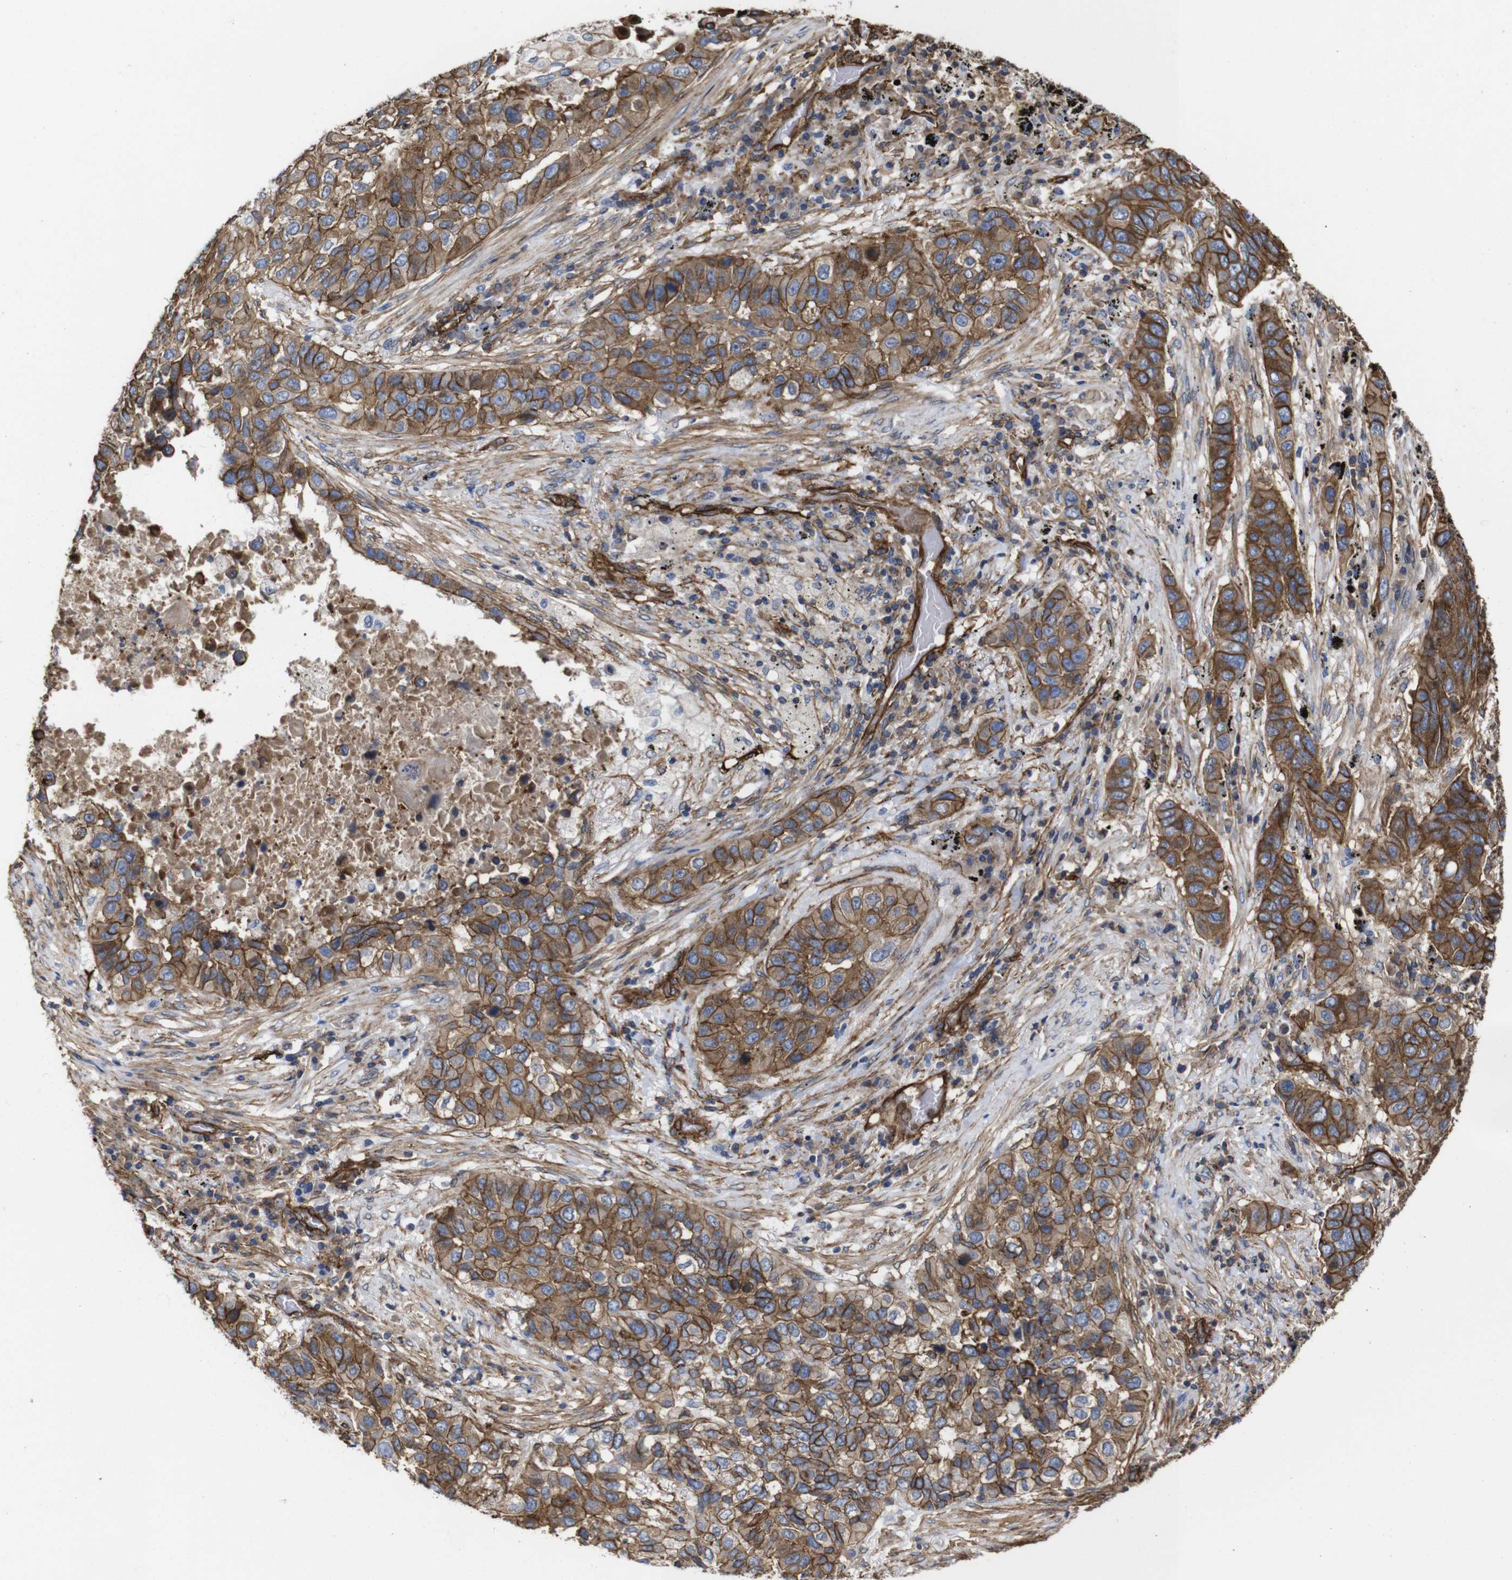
{"staining": {"intensity": "moderate", "quantity": ">75%", "location": "cytoplasmic/membranous"}, "tissue": "lung cancer", "cell_type": "Tumor cells", "image_type": "cancer", "snomed": [{"axis": "morphology", "description": "Squamous cell carcinoma, NOS"}, {"axis": "topography", "description": "Lung"}], "caption": "Immunohistochemistry (IHC) (DAB) staining of human lung cancer exhibits moderate cytoplasmic/membranous protein positivity in about >75% of tumor cells.", "gene": "SPTBN1", "patient": {"sex": "male", "age": 57}}